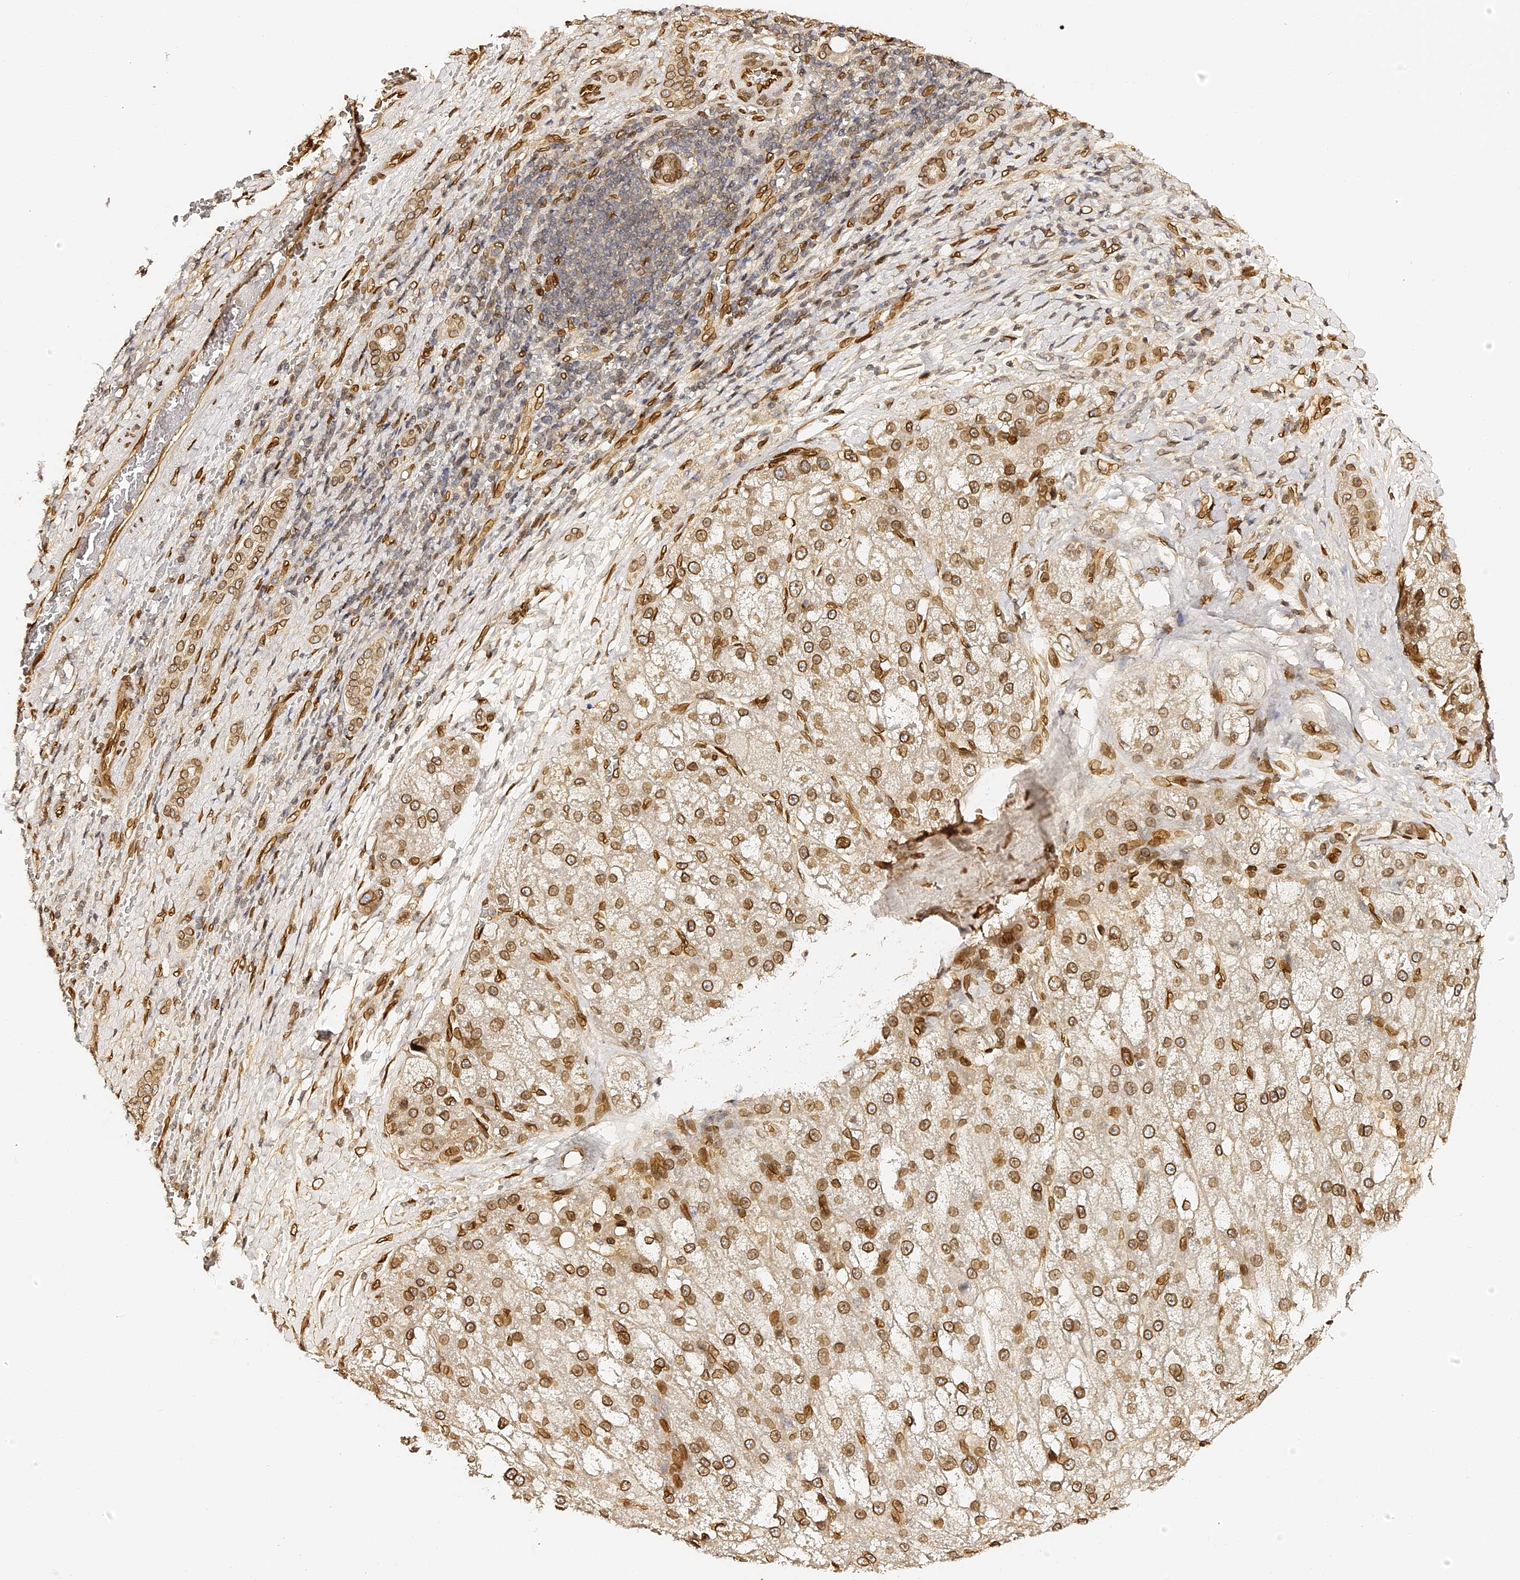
{"staining": {"intensity": "strong", "quantity": ">75%", "location": "cytoplasmic/membranous,nuclear"}, "tissue": "liver cancer", "cell_type": "Tumor cells", "image_type": "cancer", "snomed": [{"axis": "morphology", "description": "Normal tissue, NOS"}, {"axis": "morphology", "description": "Carcinoma, Hepatocellular, NOS"}, {"axis": "topography", "description": "Liver"}], "caption": "A brown stain labels strong cytoplasmic/membranous and nuclear positivity of a protein in liver hepatocellular carcinoma tumor cells.", "gene": "ANAPC5", "patient": {"sex": "male", "age": 57}}